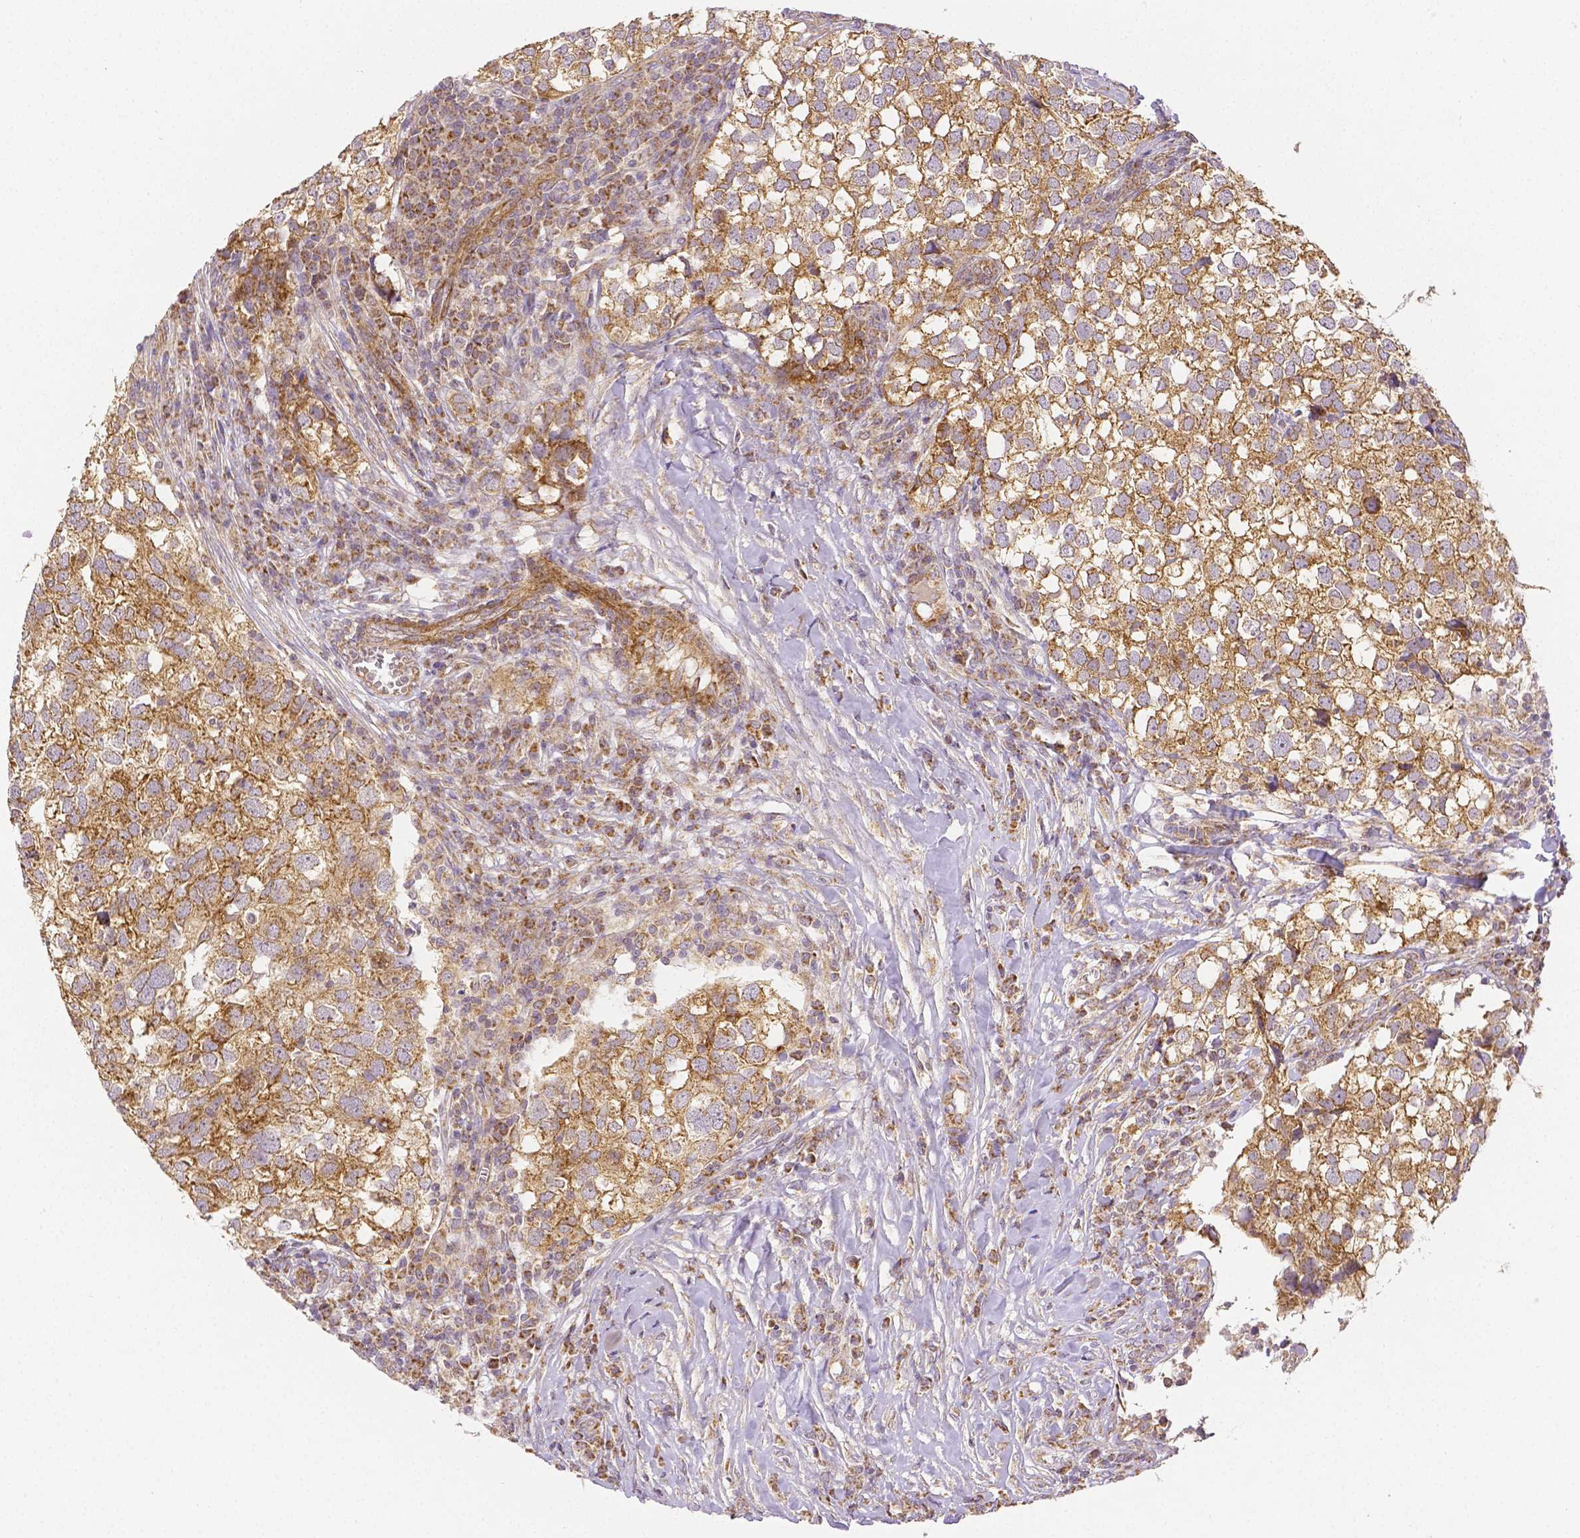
{"staining": {"intensity": "strong", "quantity": ">75%", "location": "cytoplasmic/membranous"}, "tissue": "breast cancer", "cell_type": "Tumor cells", "image_type": "cancer", "snomed": [{"axis": "morphology", "description": "Duct carcinoma"}, {"axis": "topography", "description": "Breast"}], "caption": "Breast infiltrating ductal carcinoma stained with a brown dye exhibits strong cytoplasmic/membranous positive positivity in approximately >75% of tumor cells.", "gene": "RHOT1", "patient": {"sex": "female", "age": 30}}